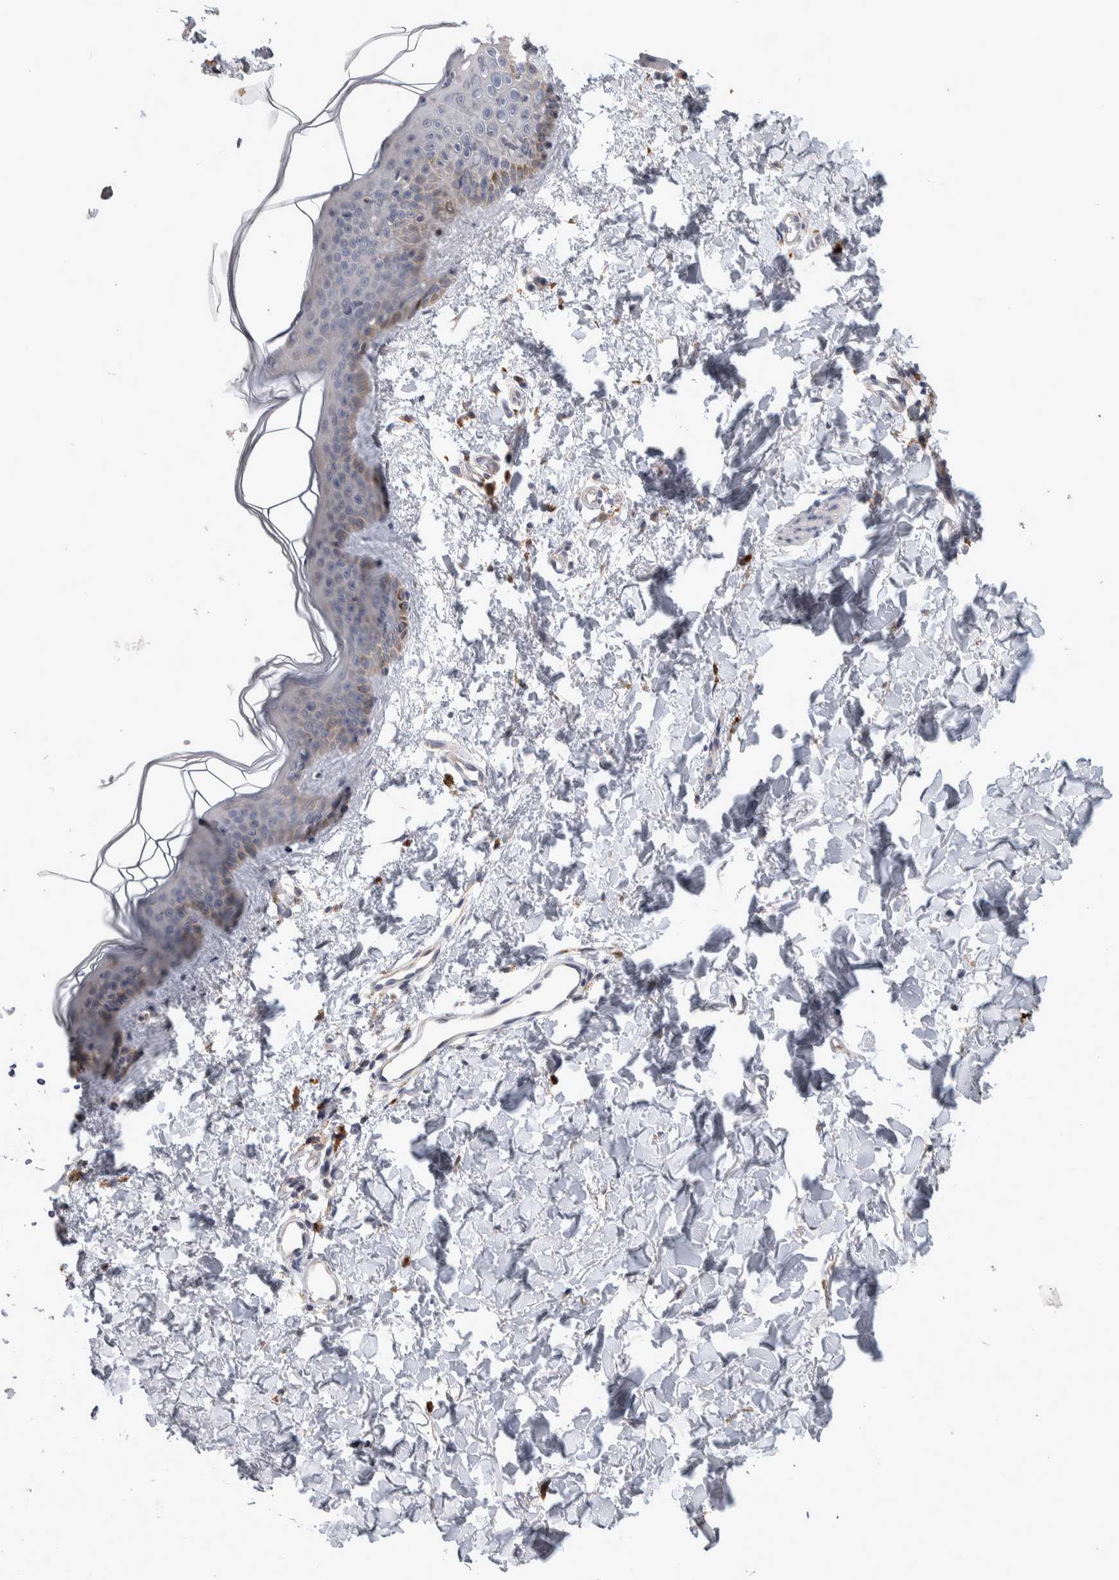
{"staining": {"intensity": "negative", "quantity": "none", "location": "none"}, "tissue": "skin", "cell_type": "Fibroblasts", "image_type": "normal", "snomed": [{"axis": "morphology", "description": "Normal tissue, NOS"}, {"axis": "topography", "description": "Skin"}], "caption": "An immunohistochemistry (IHC) micrograph of normal skin is shown. There is no staining in fibroblasts of skin. (DAB (3,3'-diaminobenzidine) immunohistochemistry (IHC) with hematoxylin counter stain).", "gene": "IBTK", "patient": {"sex": "female", "age": 46}}